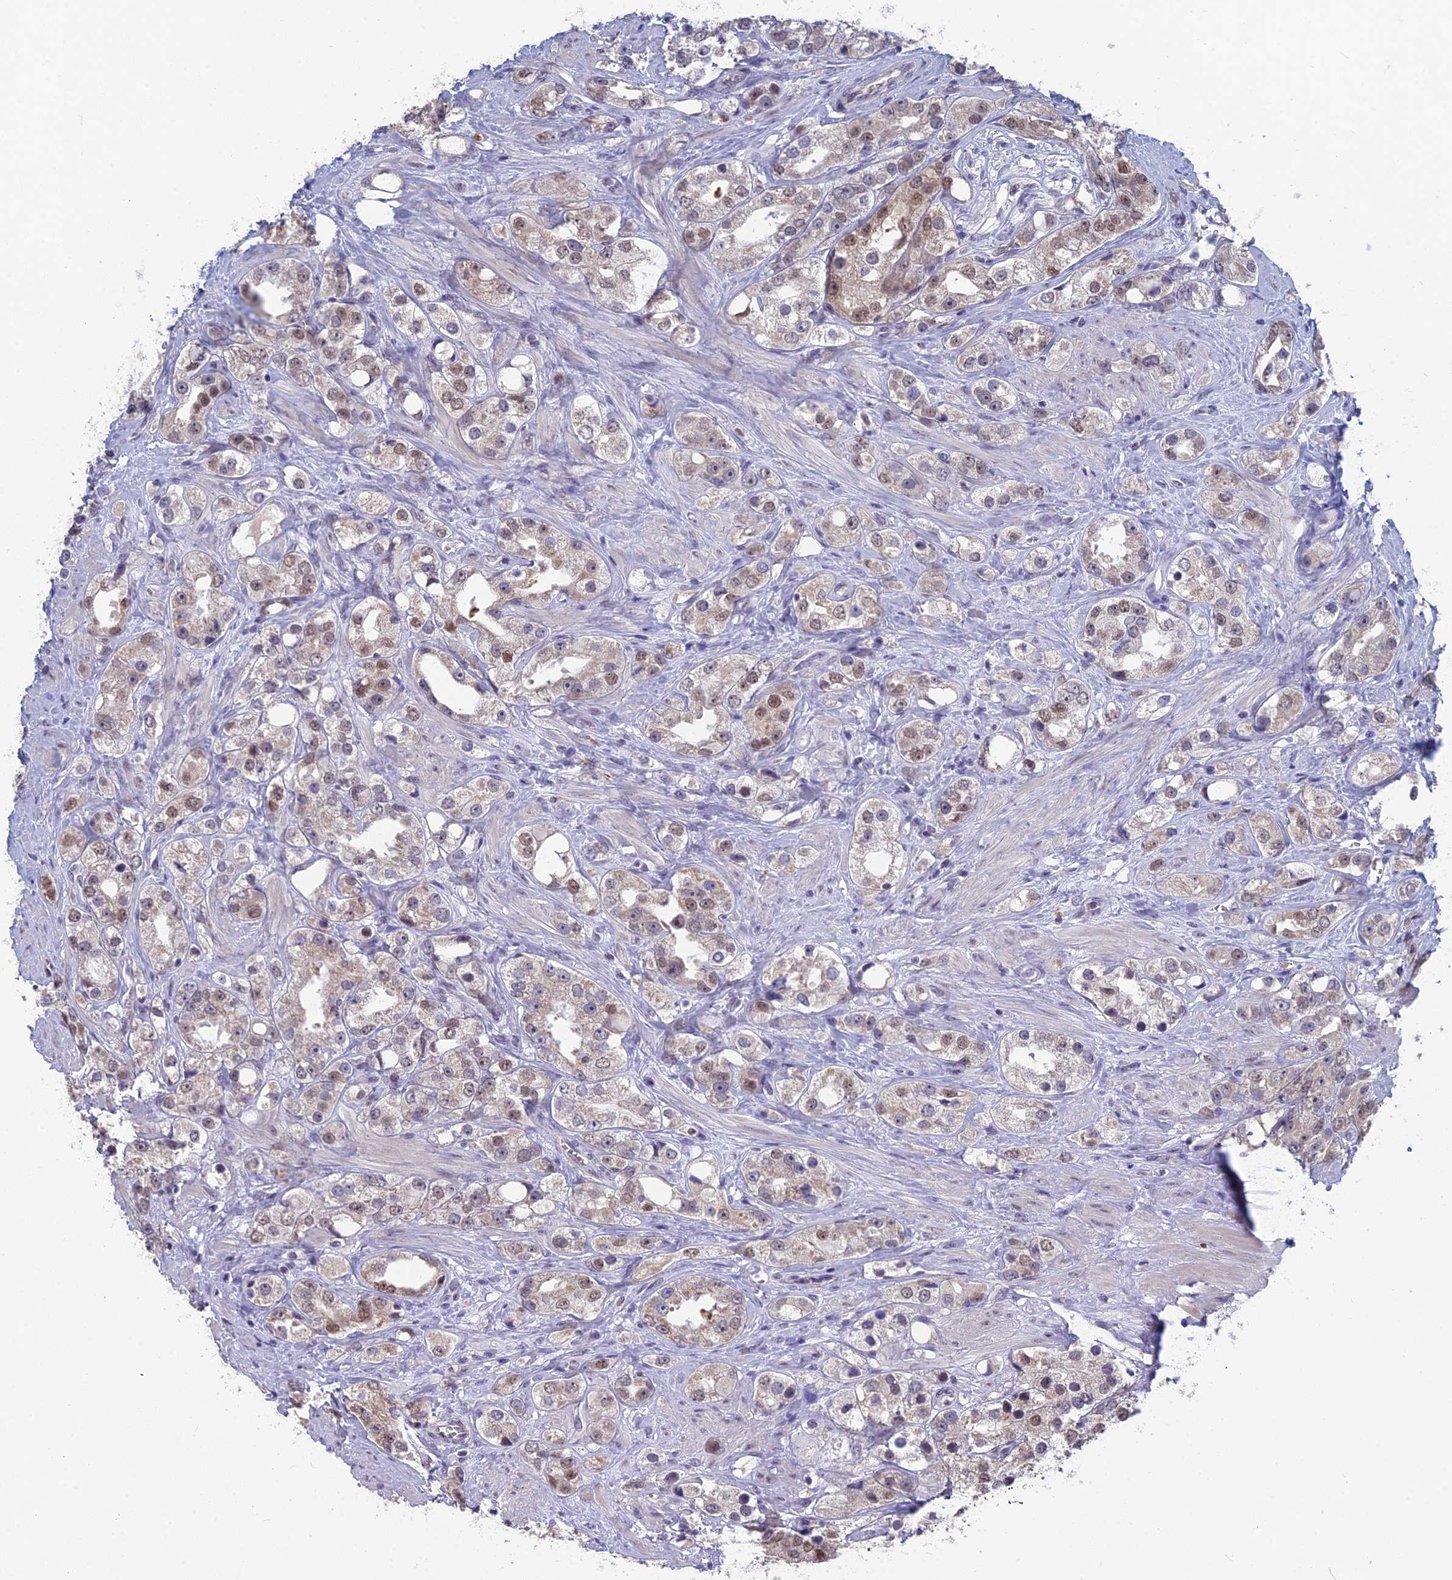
{"staining": {"intensity": "moderate", "quantity": "25%-75%", "location": "nuclear"}, "tissue": "prostate cancer", "cell_type": "Tumor cells", "image_type": "cancer", "snomed": [{"axis": "morphology", "description": "Adenocarcinoma, NOS"}, {"axis": "topography", "description": "Prostate"}], "caption": "Approximately 25%-75% of tumor cells in prostate cancer (adenocarcinoma) exhibit moderate nuclear protein staining as visualized by brown immunohistochemical staining.", "gene": "MT-CO3", "patient": {"sex": "male", "age": 79}}